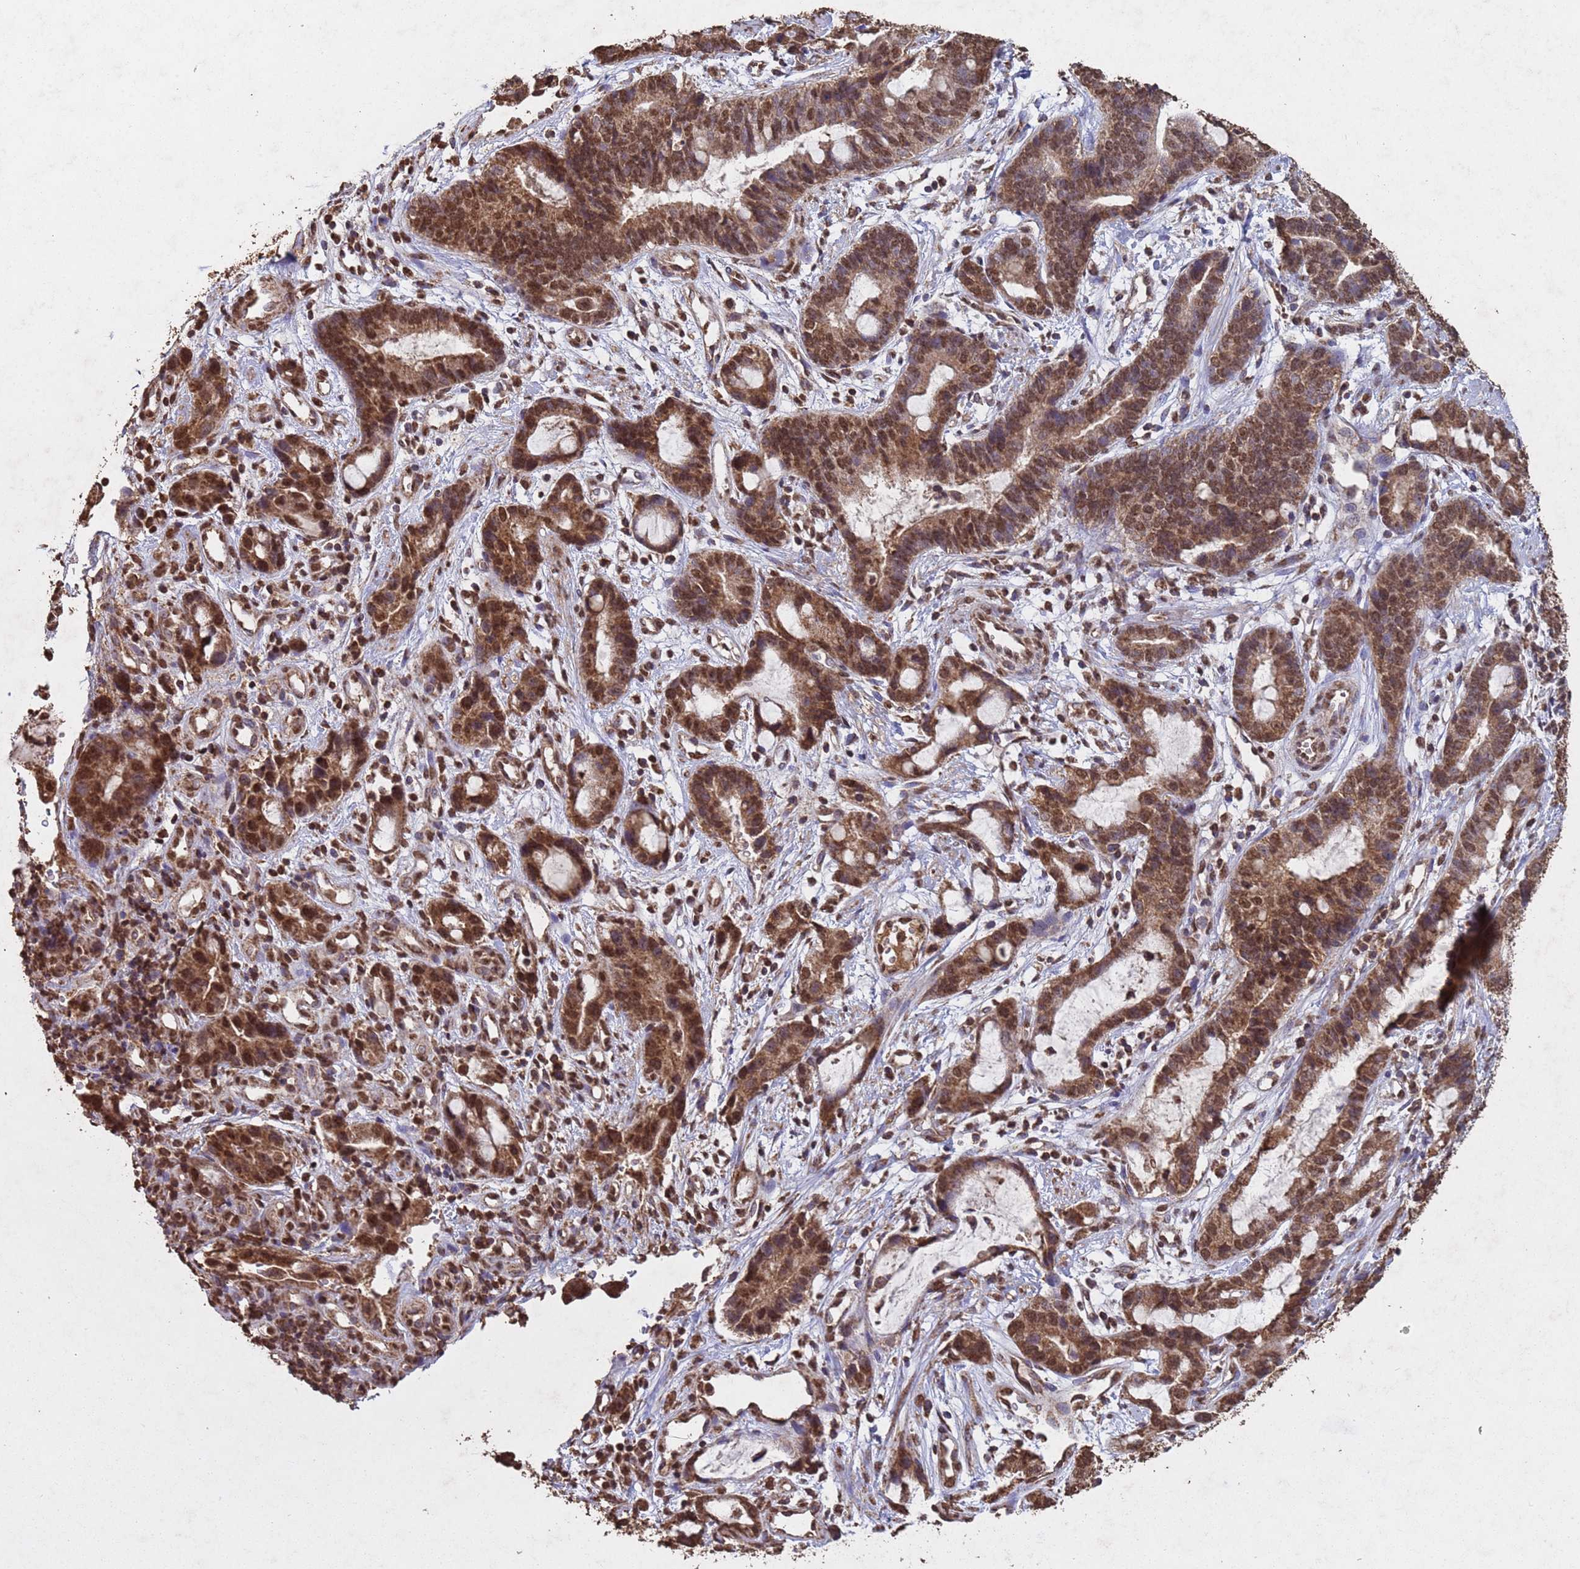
{"staining": {"intensity": "moderate", "quantity": ">75%", "location": "cytoplasmic/membranous,nuclear"}, "tissue": "stomach cancer", "cell_type": "Tumor cells", "image_type": "cancer", "snomed": [{"axis": "morphology", "description": "Adenocarcinoma, NOS"}, {"axis": "topography", "description": "Stomach"}], "caption": "Immunohistochemistry (IHC) (DAB) staining of stomach cancer exhibits moderate cytoplasmic/membranous and nuclear protein staining in approximately >75% of tumor cells.", "gene": "HDAC10", "patient": {"sex": "male", "age": 55}}